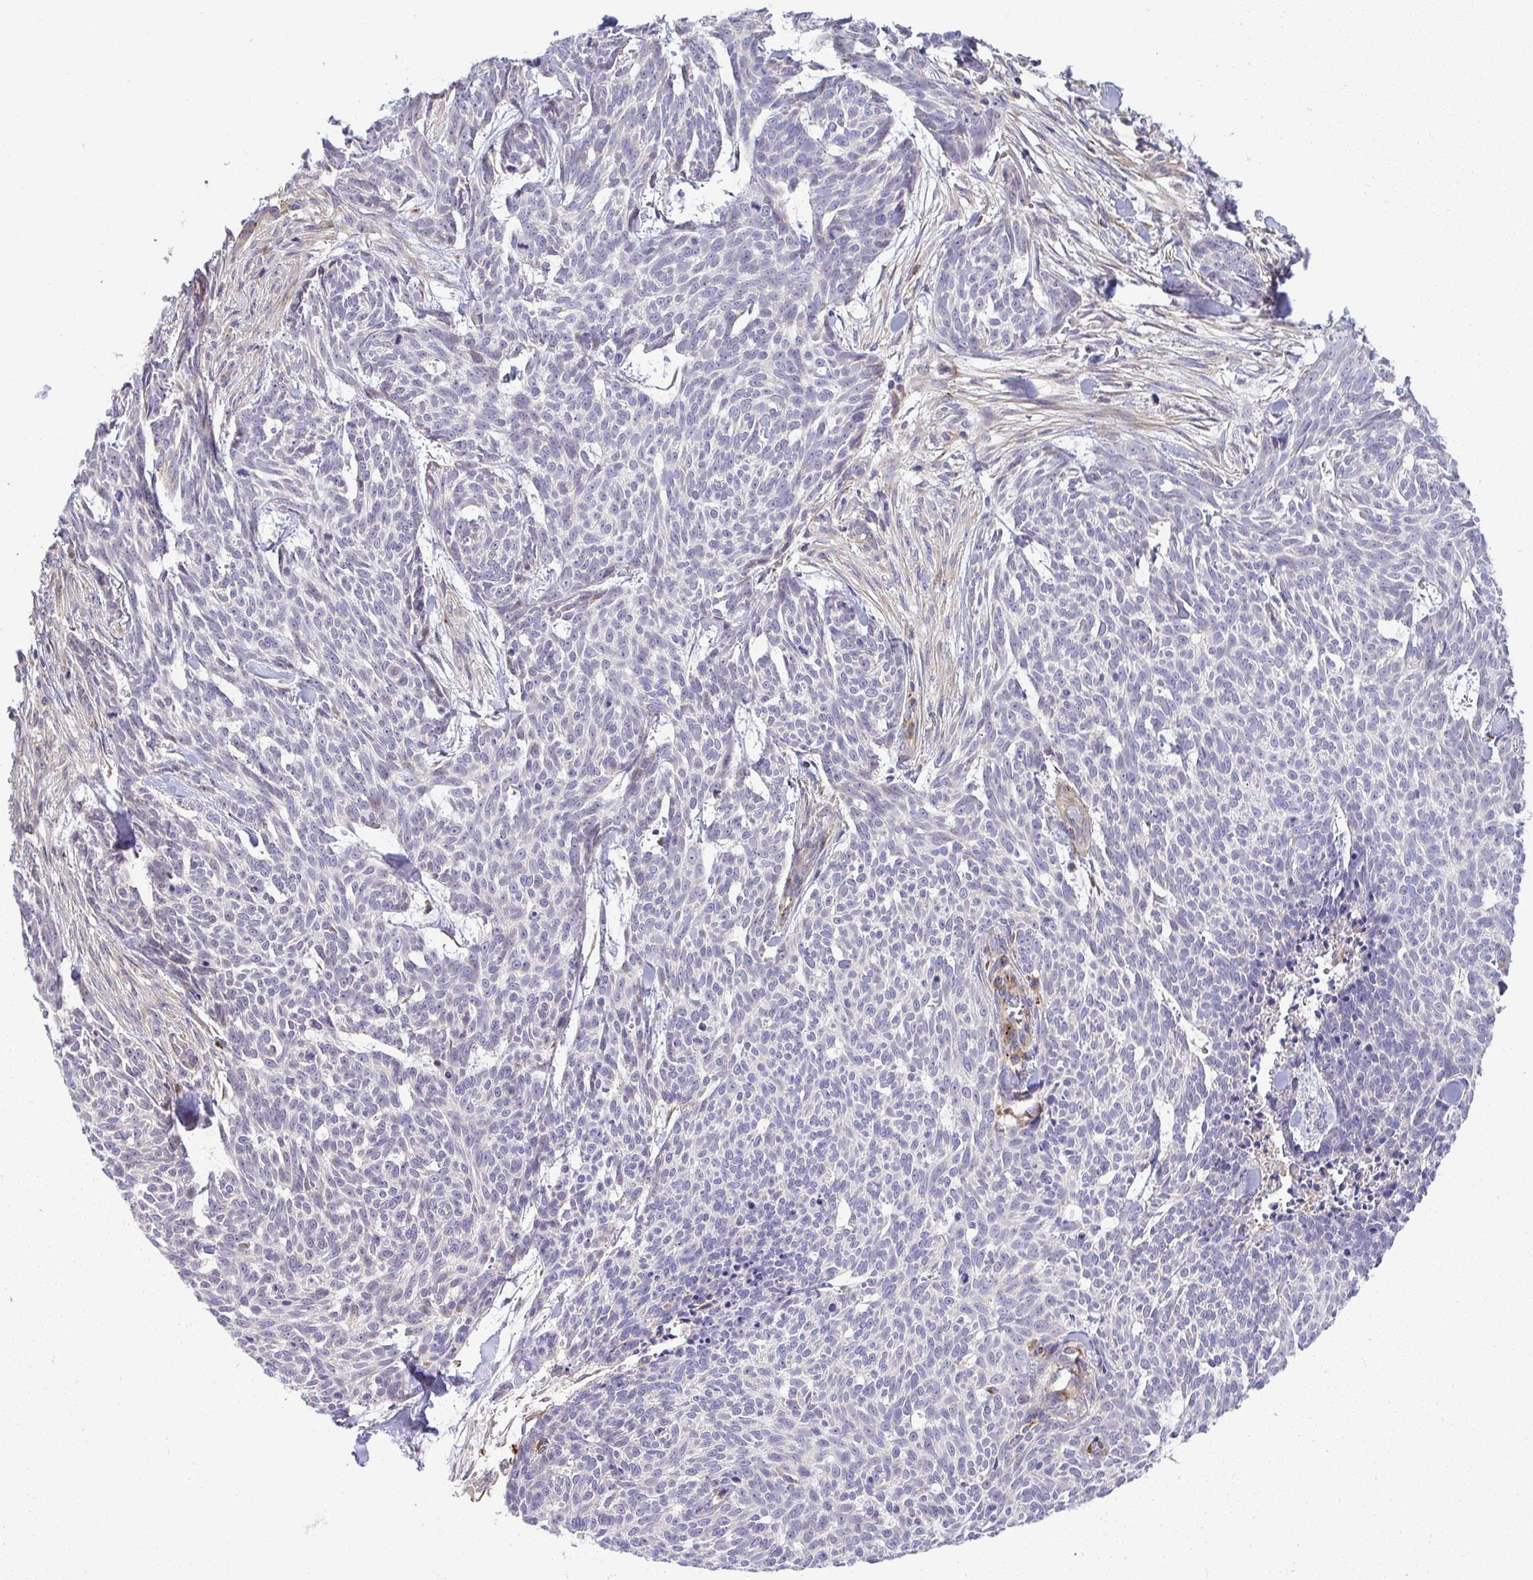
{"staining": {"intensity": "negative", "quantity": "none", "location": "none"}, "tissue": "skin cancer", "cell_type": "Tumor cells", "image_type": "cancer", "snomed": [{"axis": "morphology", "description": "Basal cell carcinoma"}, {"axis": "topography", "description": "Skin"}], "caption": "DAB (3,3'-diaminobenzidine) immunohistochemical staining of skin cancer (basal cell carcinoma) exhibits no significant staining in tumor cells. (Brightfield microscopy of DAB (3,3'-diaminobenzidine) immunohistochemistry (IHC) at high magnification).", "gene": "GRID2", "patient": {"sex": "female", "age": 93}}